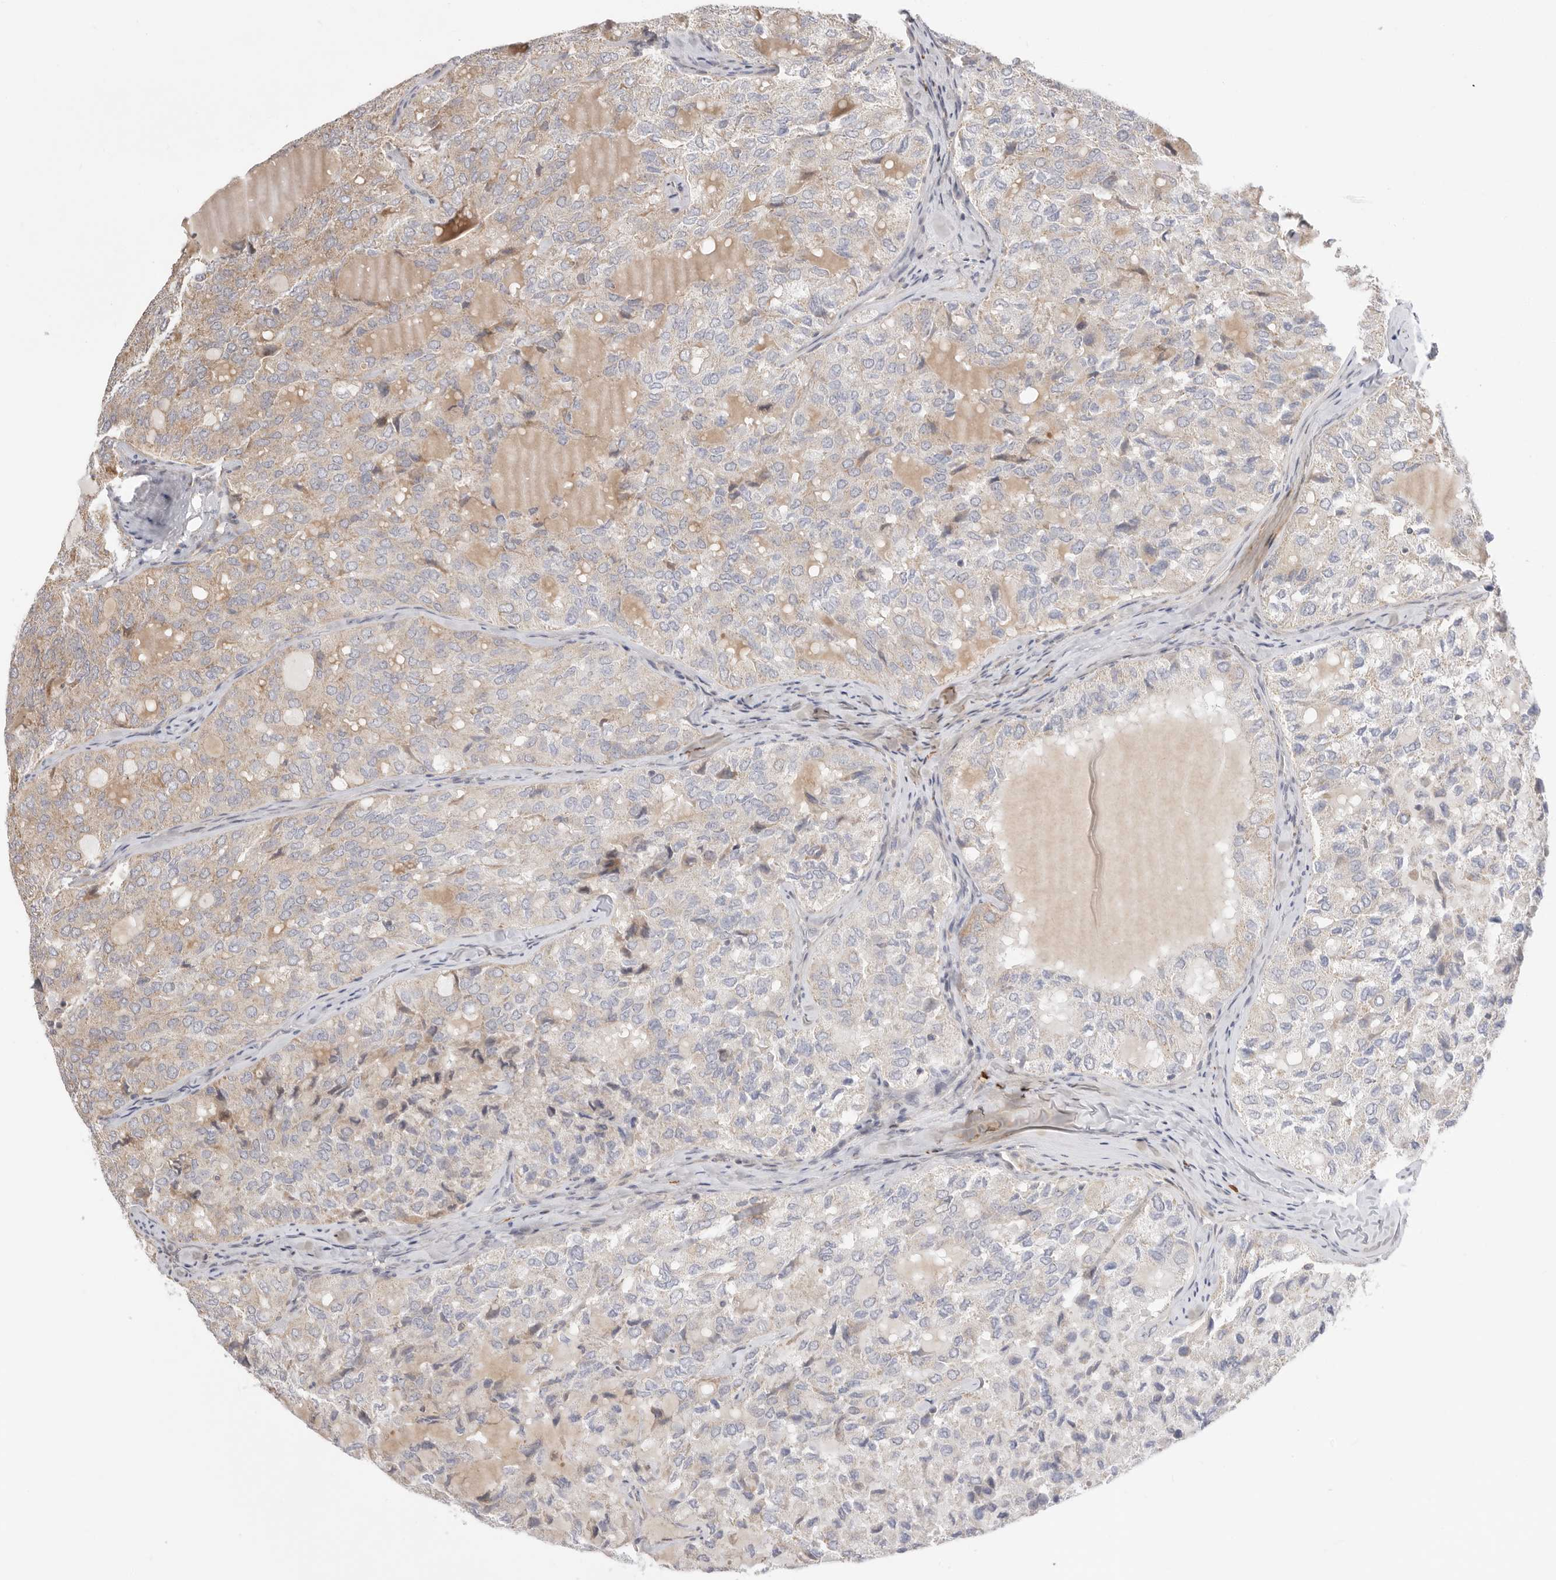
{"staining": {"intensity": "weak", "quantity": "25%-75%", "location": "cytoplasmic/membranous"}, "tissue": "thyroid cancer", "cell_type": "Tumor cells", "image_type": "cancer", "snomed": [{"axis": "morphology", "description": "Follicular adenoma carcinoma, NOS"}, {"axis": "topography", "description": "Thyroid gland"}], "caption": "An image of thyroid cancer stained for a protein demonstrates weak cytoplasmic/membranous brown staining in tumor cells.", "gene": "USH1C", "patient": {"sex": "male", "age": 75}}